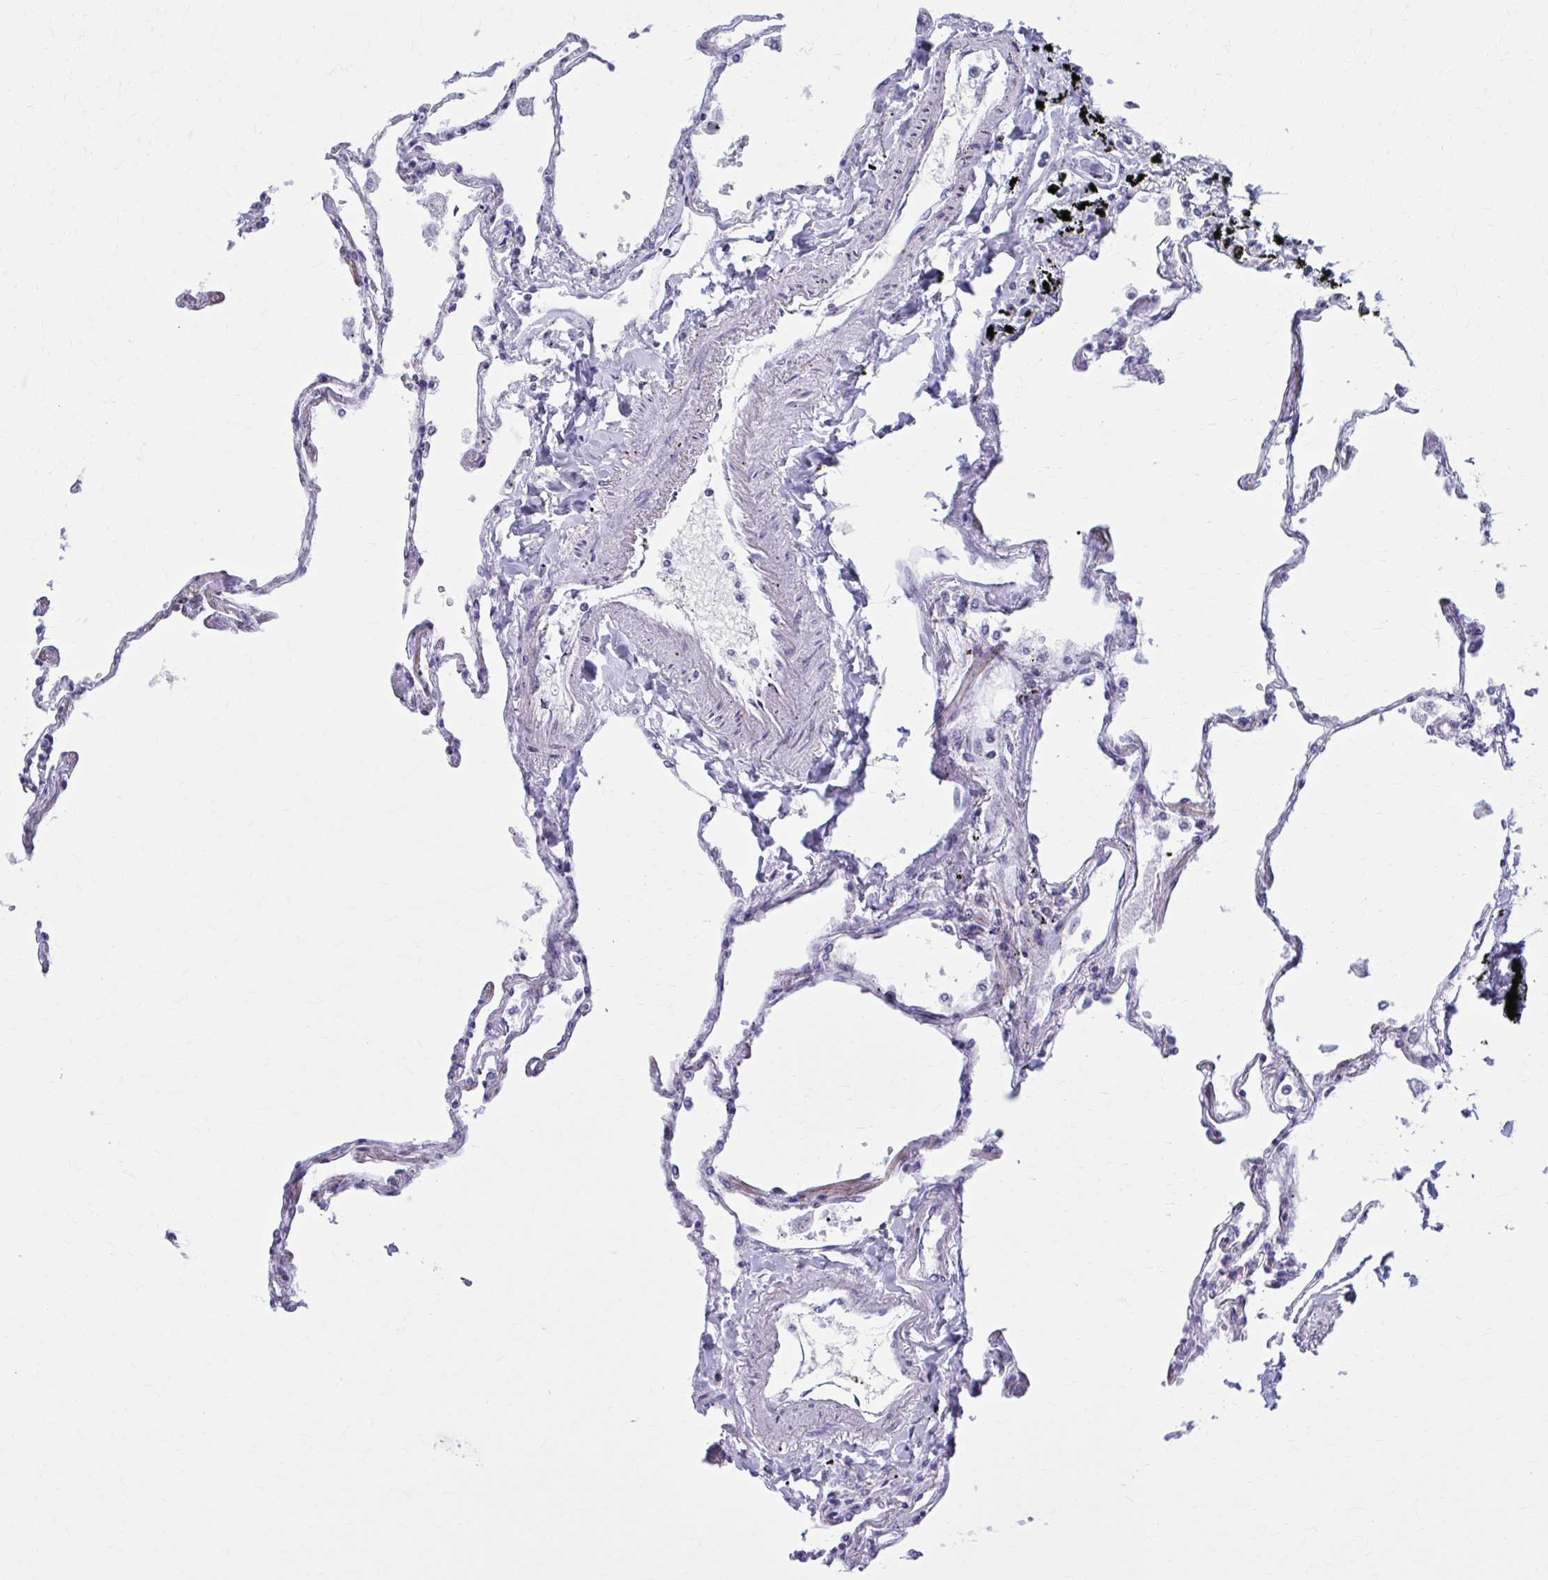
{"staining": {"intensity": "negative", "quantity": "none", "location": "none"}, "tissue": "lung", "cell_type": "Alveolar cells", "image_type": "normal", "snomed": [{"axis": "morphology", "description": "Normal tissue, NOS"}, {"axis": "topography", "description": "Lung"}], "caption": "Photomicrograph shows no significant protein positivity in alveolar cells of unremarkable lung.", "gene": "ZNF682", "patient": {"sex": "female", "age": 67}}